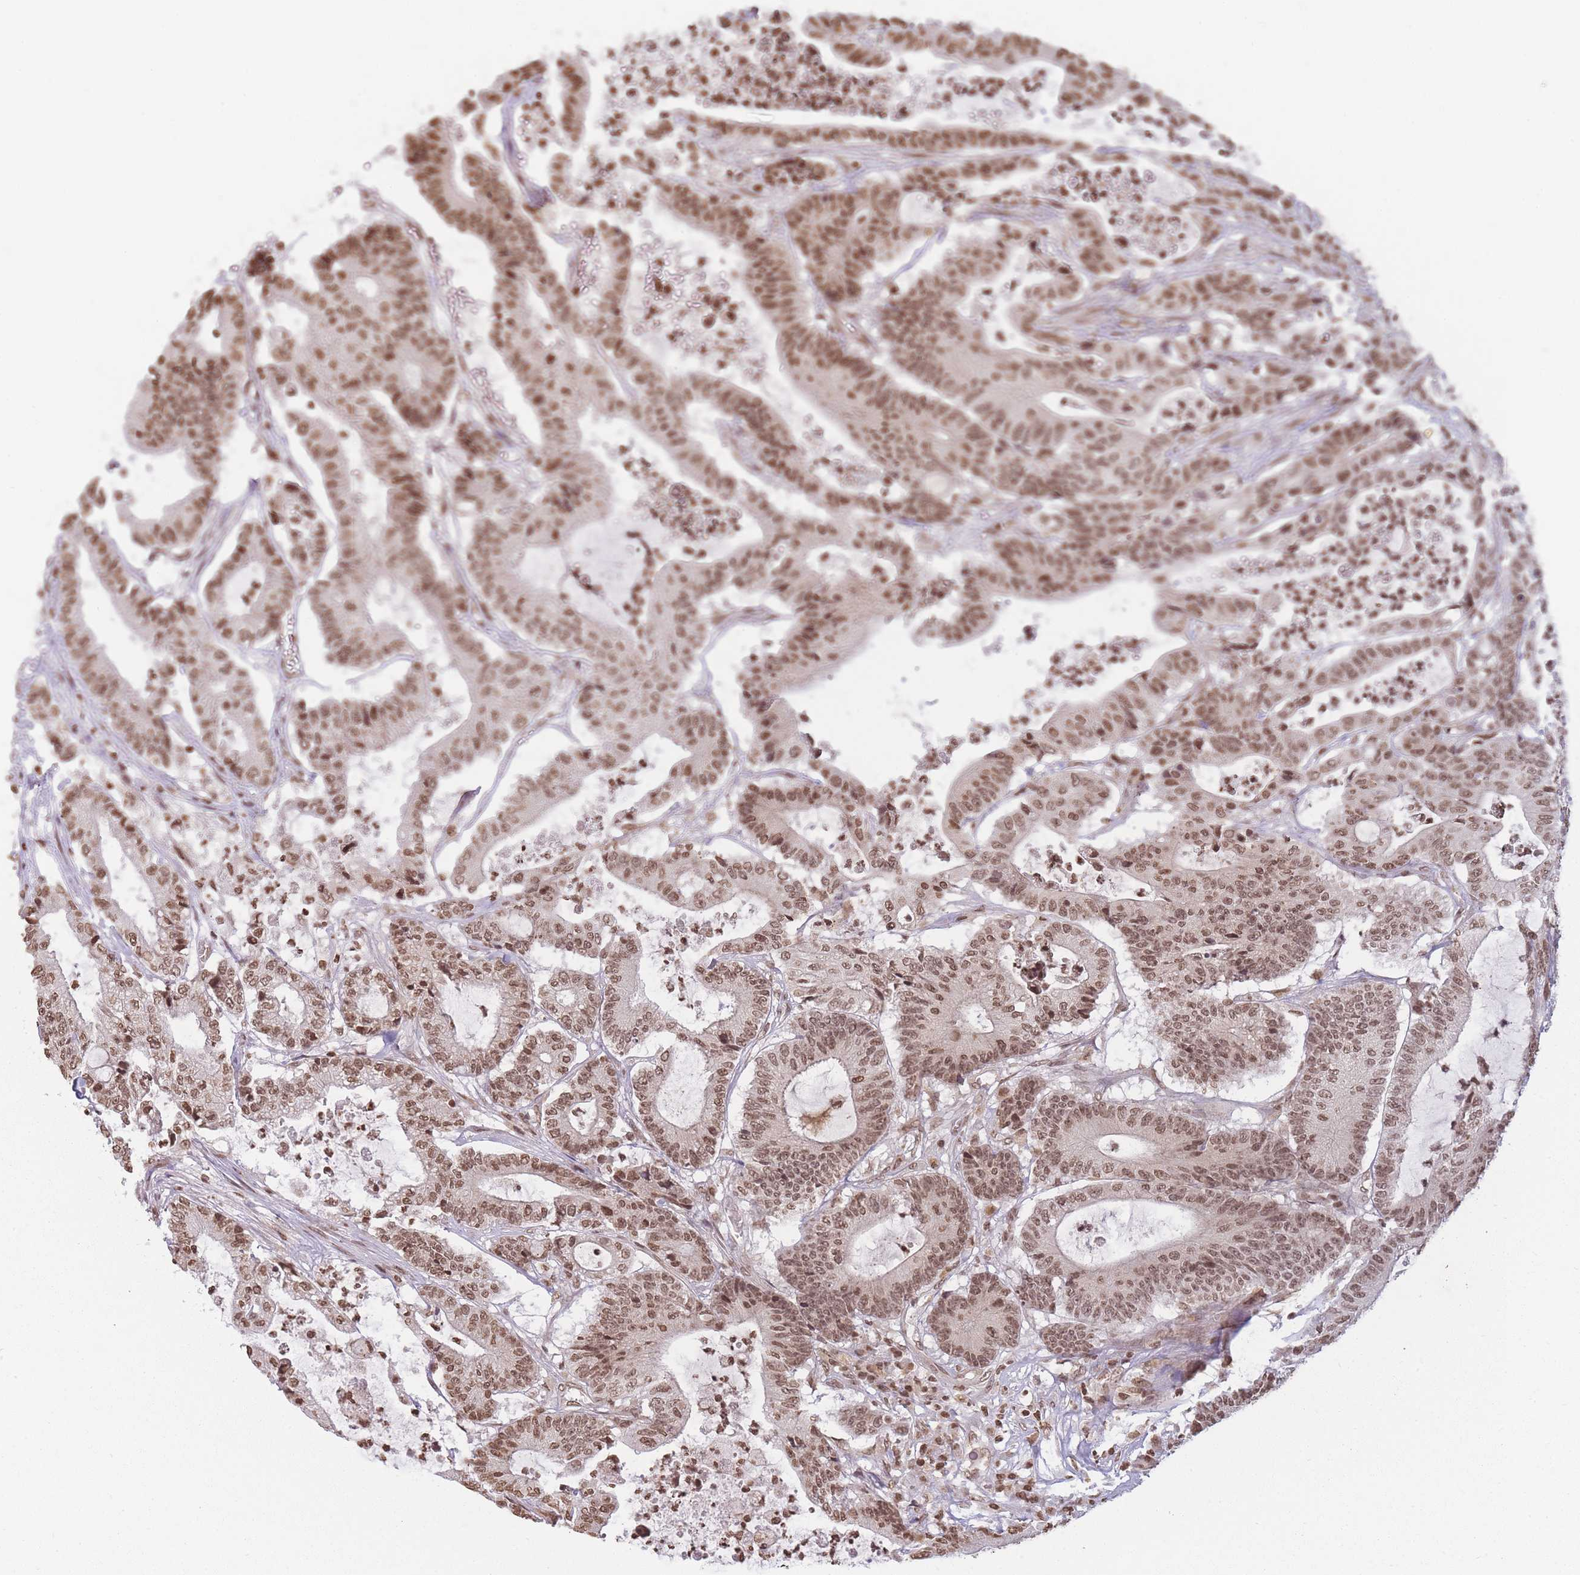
{"staining": {"intensity": "moderate", "quantity": ">75%", "location": "nuclear"}, "tissue": "colorectal cancer", "cell_type": "Tumor cells", "image_type": "cancer", "snomed": [{"axis": "morphology", "description": "Adenocarcinoma, NOS"}, {"axis": "topography", "description": "Colon"}], "caption": "High-power microscopy captured an IHC image of colorectal adenocarcinoma, revealing moderate nuclear expression in approximately >75% of tumor cells. The protein of interest is shown in brown color, while the nuclei are stained blue.", "gene": "WWTR1", "patient": {"sex": "female", "age": 84}}